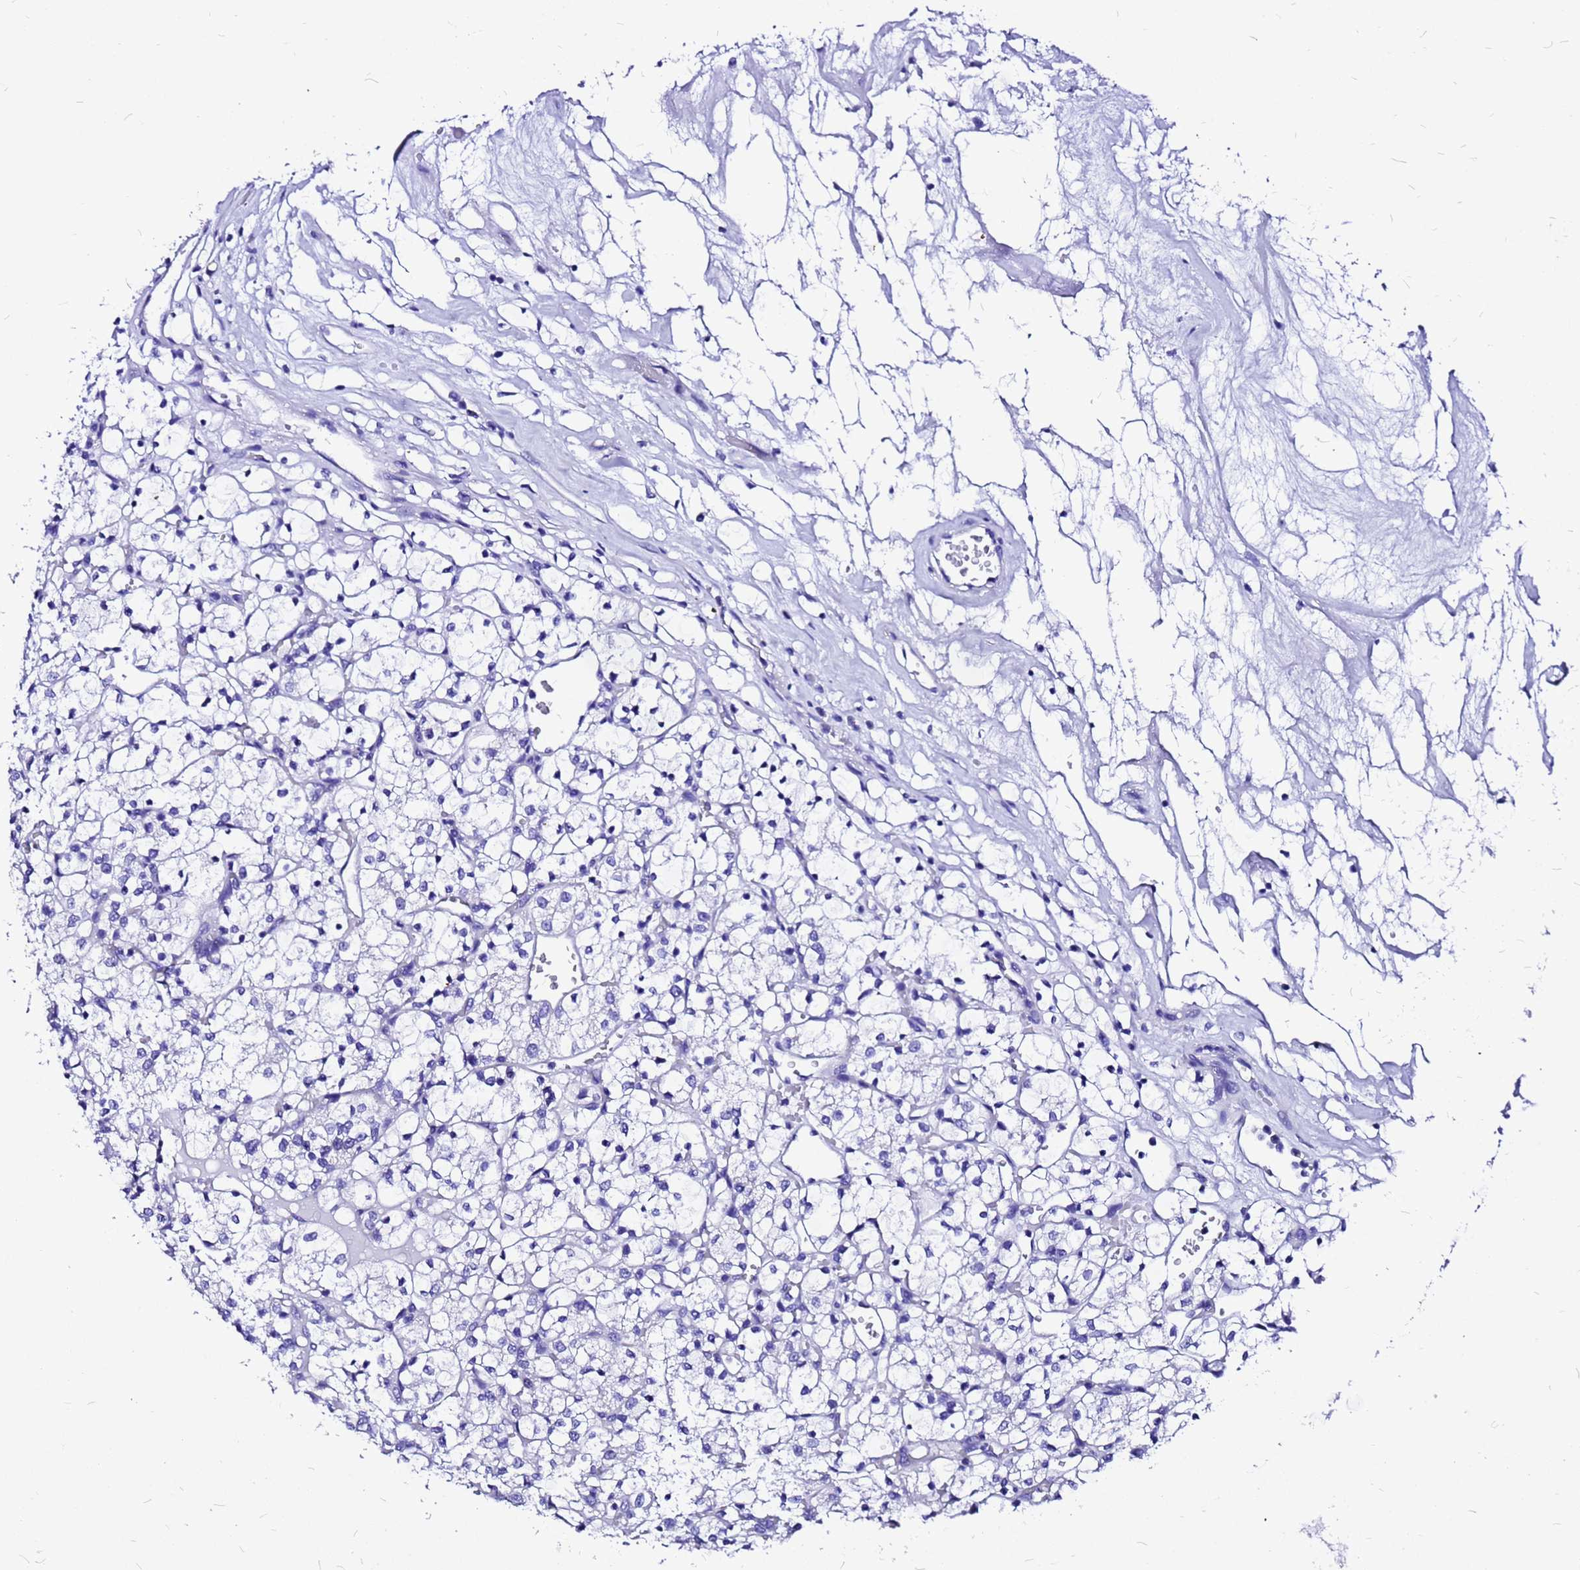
{"staining": {"intensity": "negative", "quantity": "none", "location": "none"}, "tissue": "renal cancer", "cell_type": "Tumor cells", "image_type": "cancer", "snomed": [{"axis": "morphology", "description": "Adenocarcinoma, NOS"}, {"axis": "topography", "description": "Kidney"}], "caption": "Tumor cells are negative for brown protein staining in renal cancer (adenocarcinoma).", "gene": "HERC4", "patient": {"sex": "female", "age": 69}}